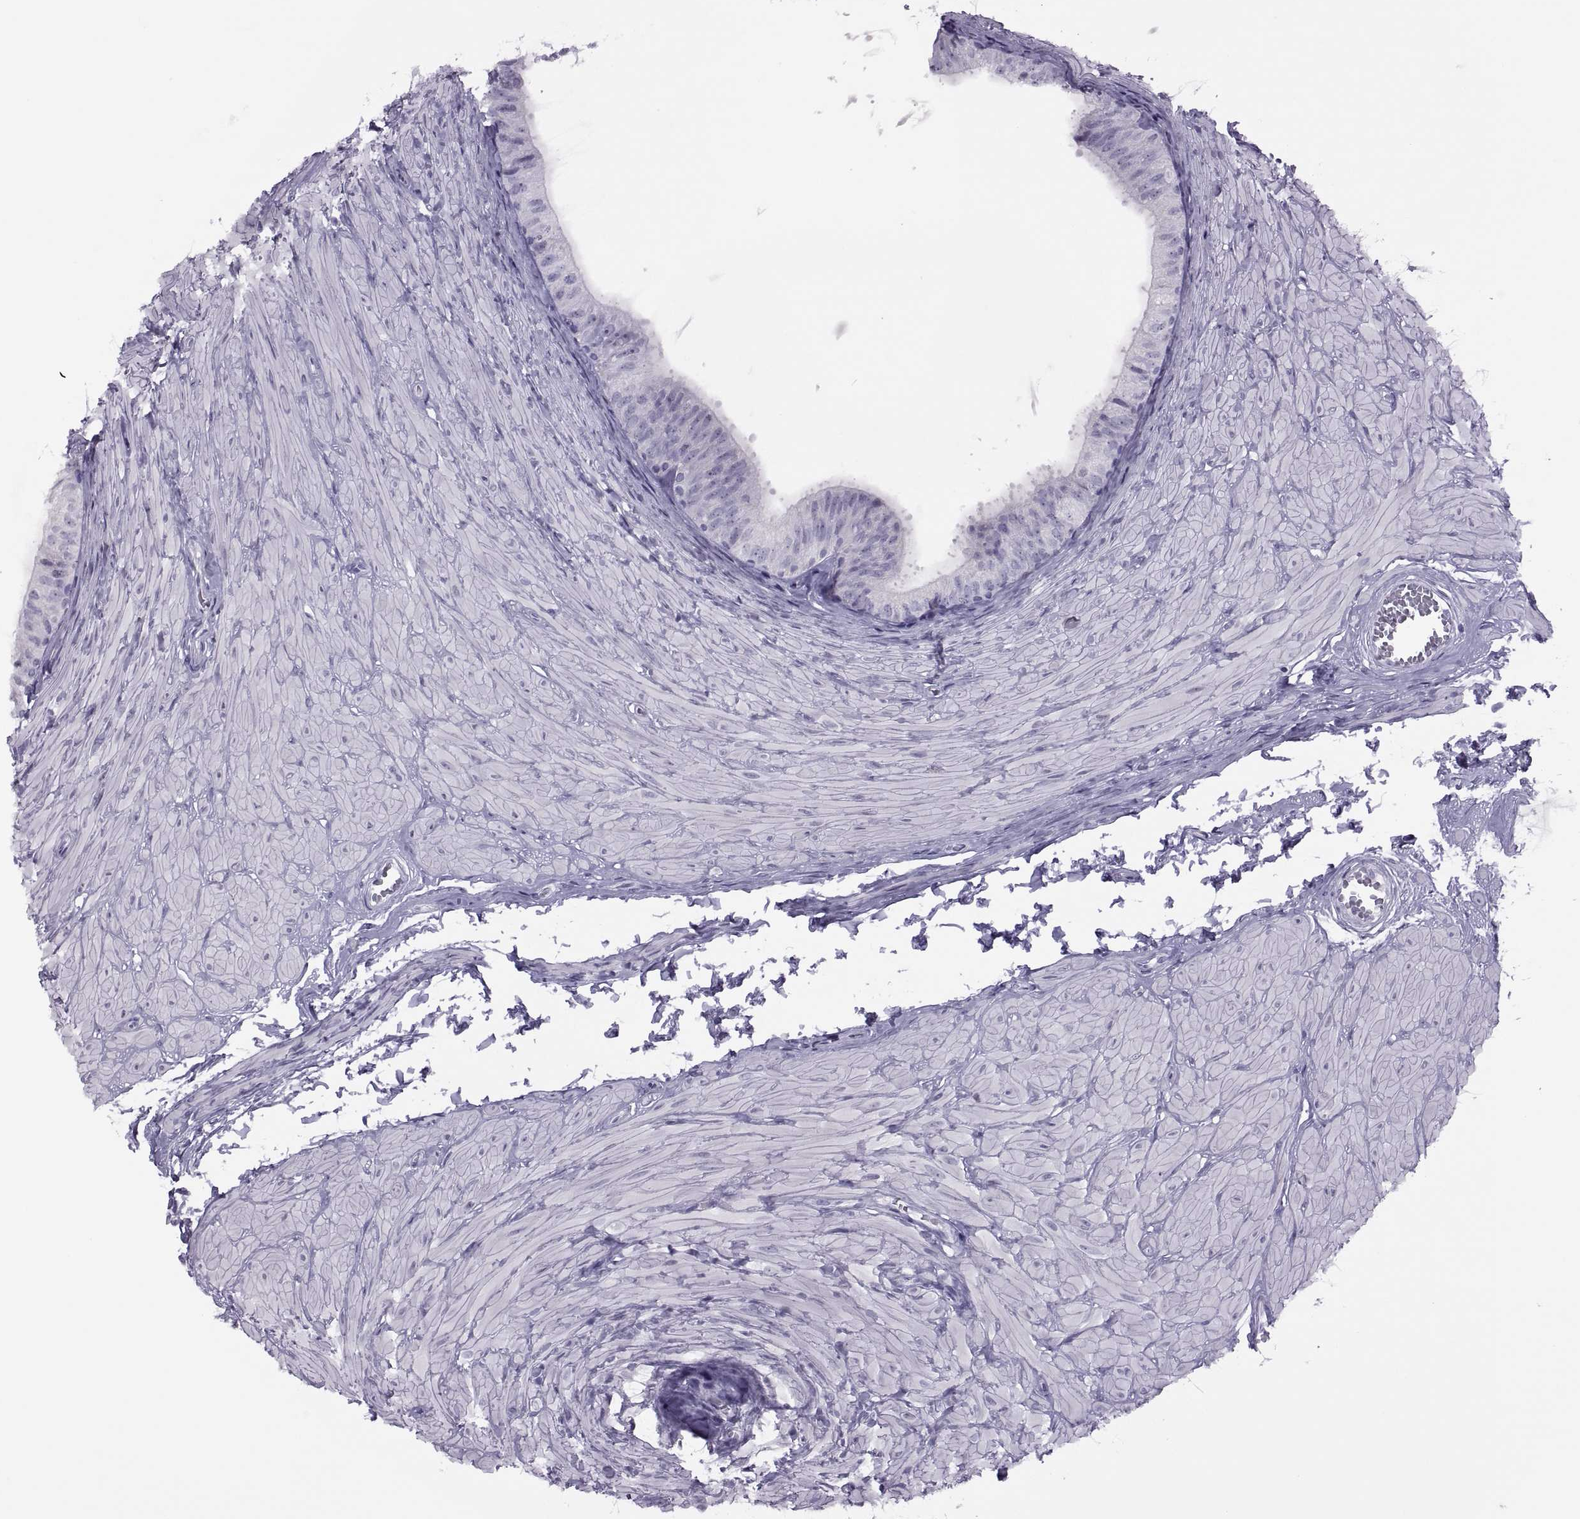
{"staining": {"intensity": "negative", "quantity": "none", "location": "none"}, "tissue": "epididymis", "cell_type": "Glandular cells", "image_type": "normal", "snomed": [{"axis": "morphology", "description": "Normal tissue, NOS"}, {"axis": "topography", "description": "Epididymis"}, {"axis": "topography", "description": "Vas deferens"}], "caption": "The immunohistochemistry (IHC) image has no significant staining in glandular cells of epididymis.", "gene": "FAM24A", "patient": {"sex": "male", "age": 23}}